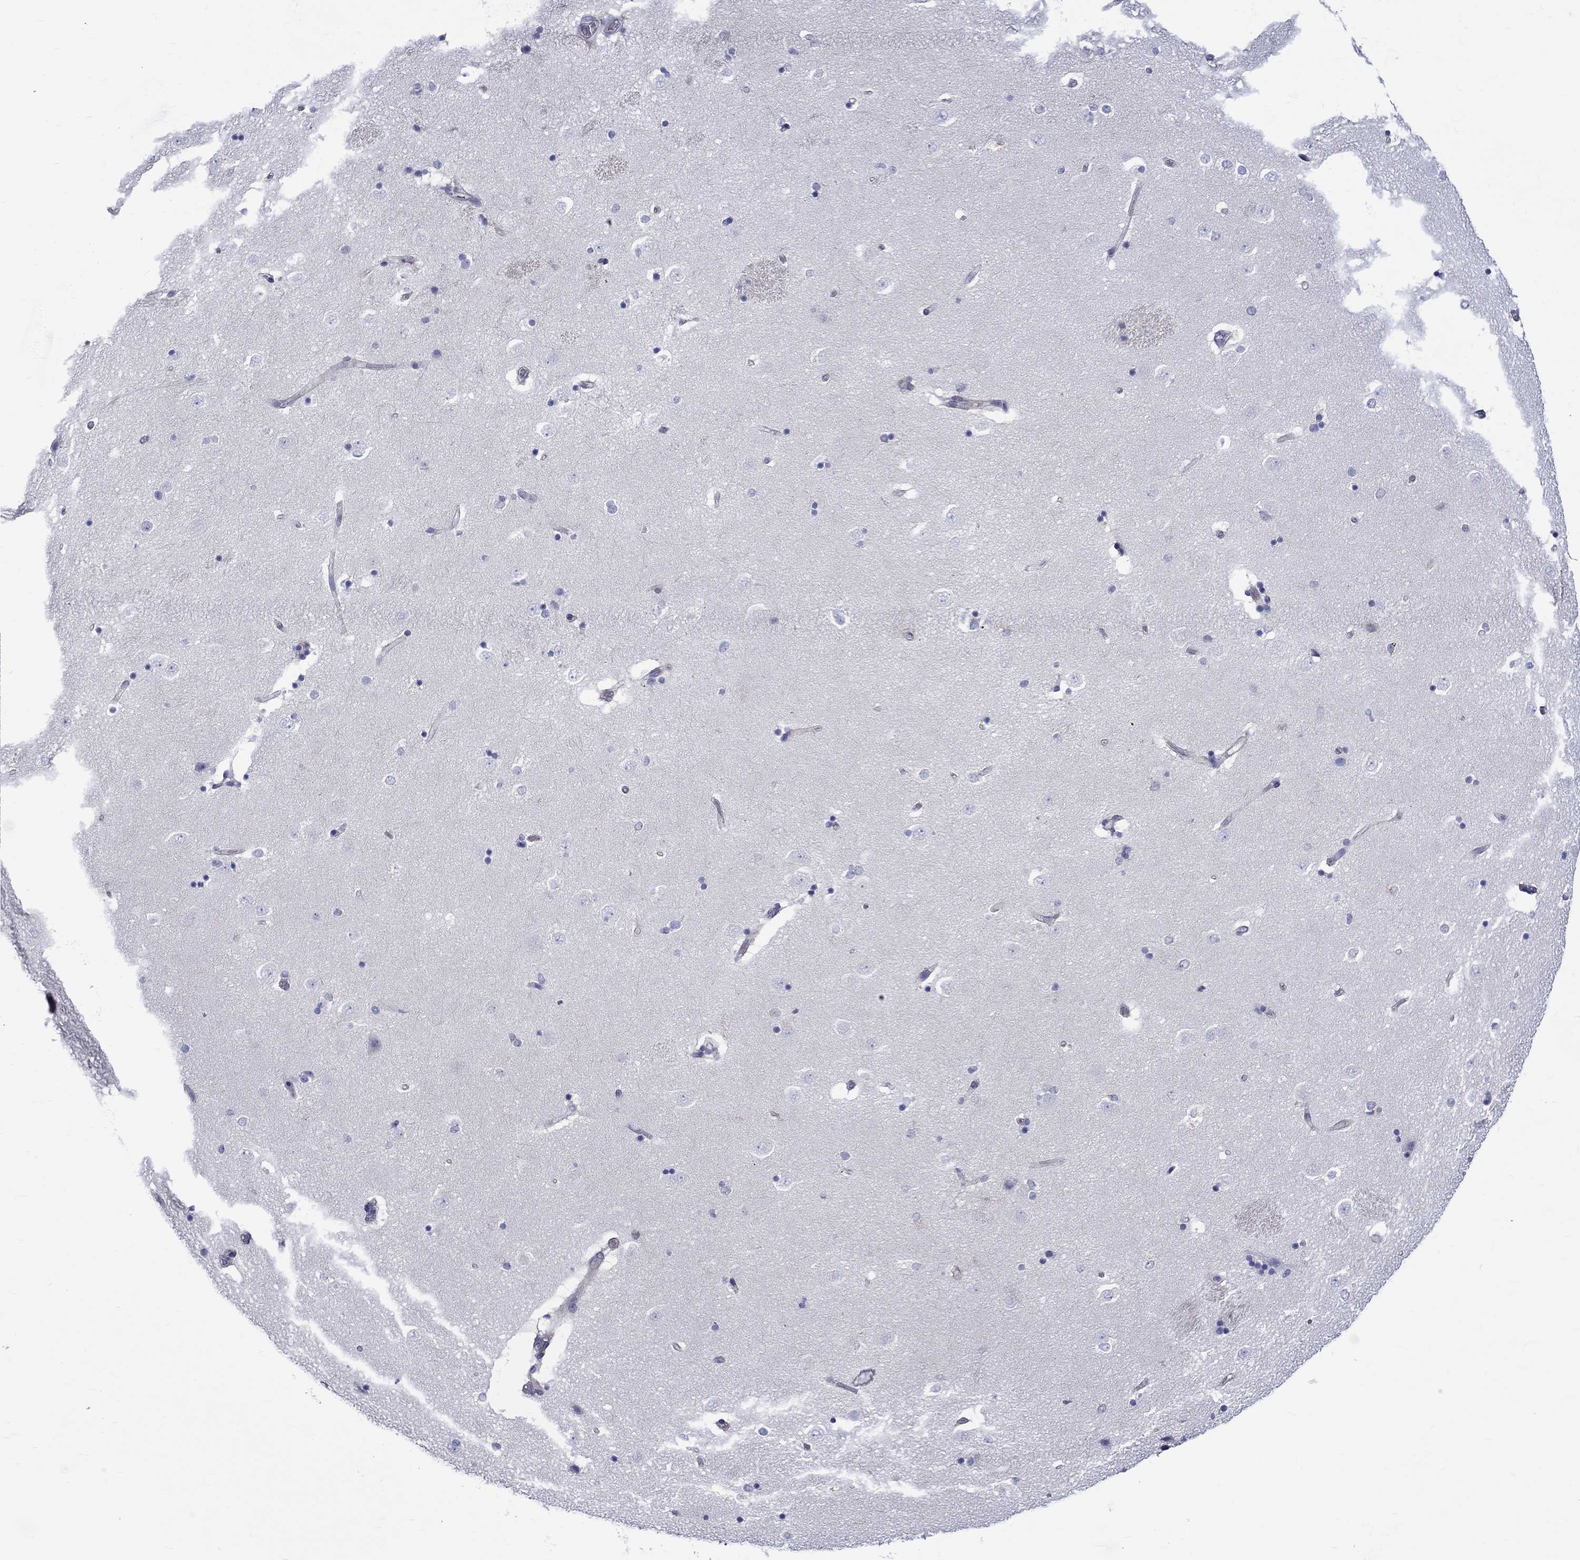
{"staining": {"intensity": "negative", "quantity": "none", "location": "none"}, "tissue": "caudate", "cell_type": "Glial cells", "image_type": "normal", "snomed": [{"axis": "morphology", "description": "Normal tissue, NOS"}, {"axis": "topography", "description": "Lateral ventricle wall"}], "caption": "A high-resolution photomicrograph shows immunohistochemistry (IHC) staining of normal caudate, which shows no significant positivity in glial cells.", "gene": "SH2D7", "patient": {"sex": "male", "age": 51}}